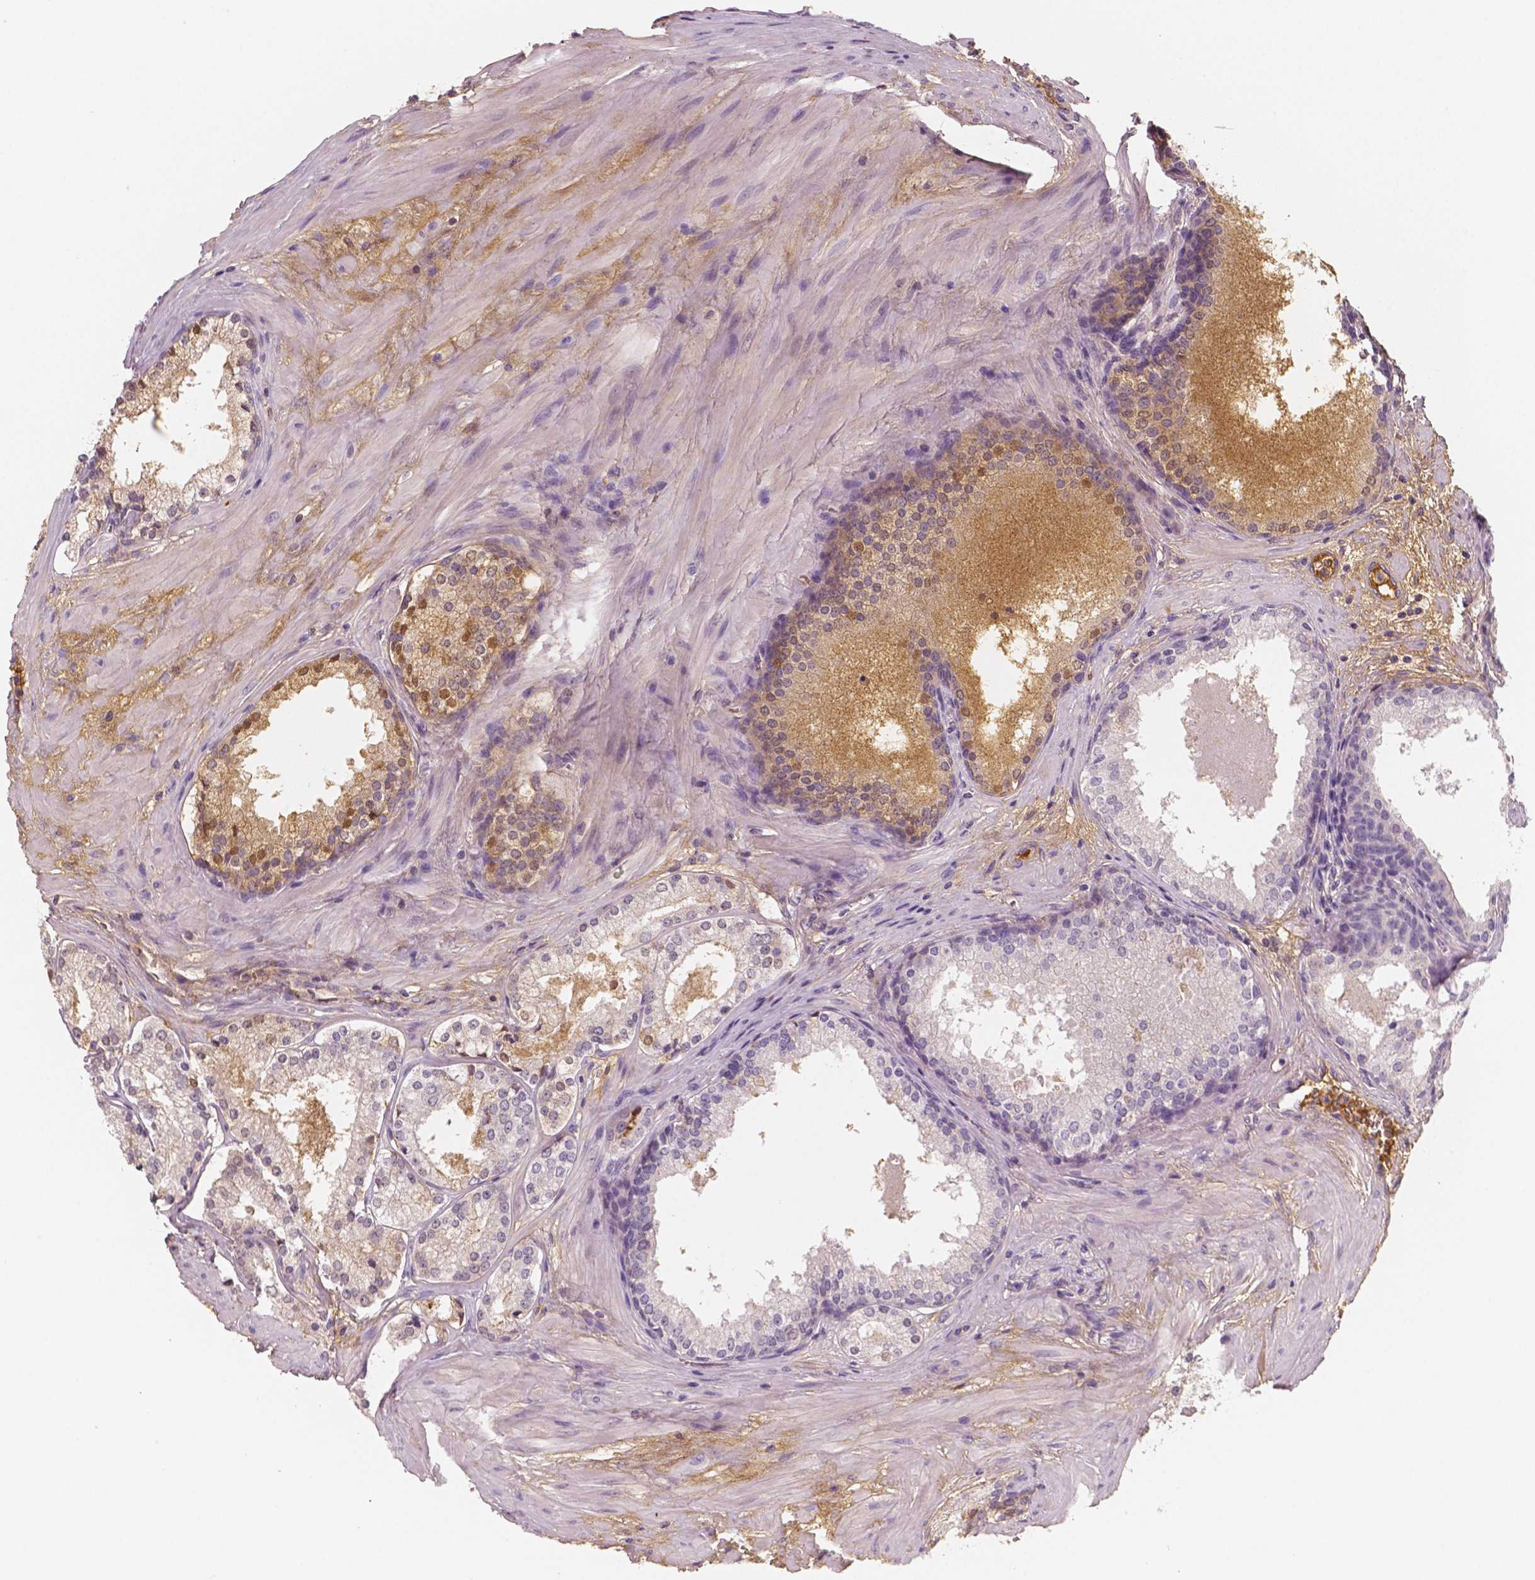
{"staining": {"intensity": "negative", "quantity": "none", "location": "none"}, "tissue": "prostate cancer", "cell_type": "Tumor cells", "image_type": "cancer", "snomed": [{"axis": "morphology", "description": "Adenocarcinoma, Low grade"}, {"axis": "topography", "description": "Prostate"}], "caption": "Tumor cells are negative for protein expression in human prostate adenocarcinoma (low-grade).", "gene": "APOA4", "patient": {"sex": "male", "age": 56}}